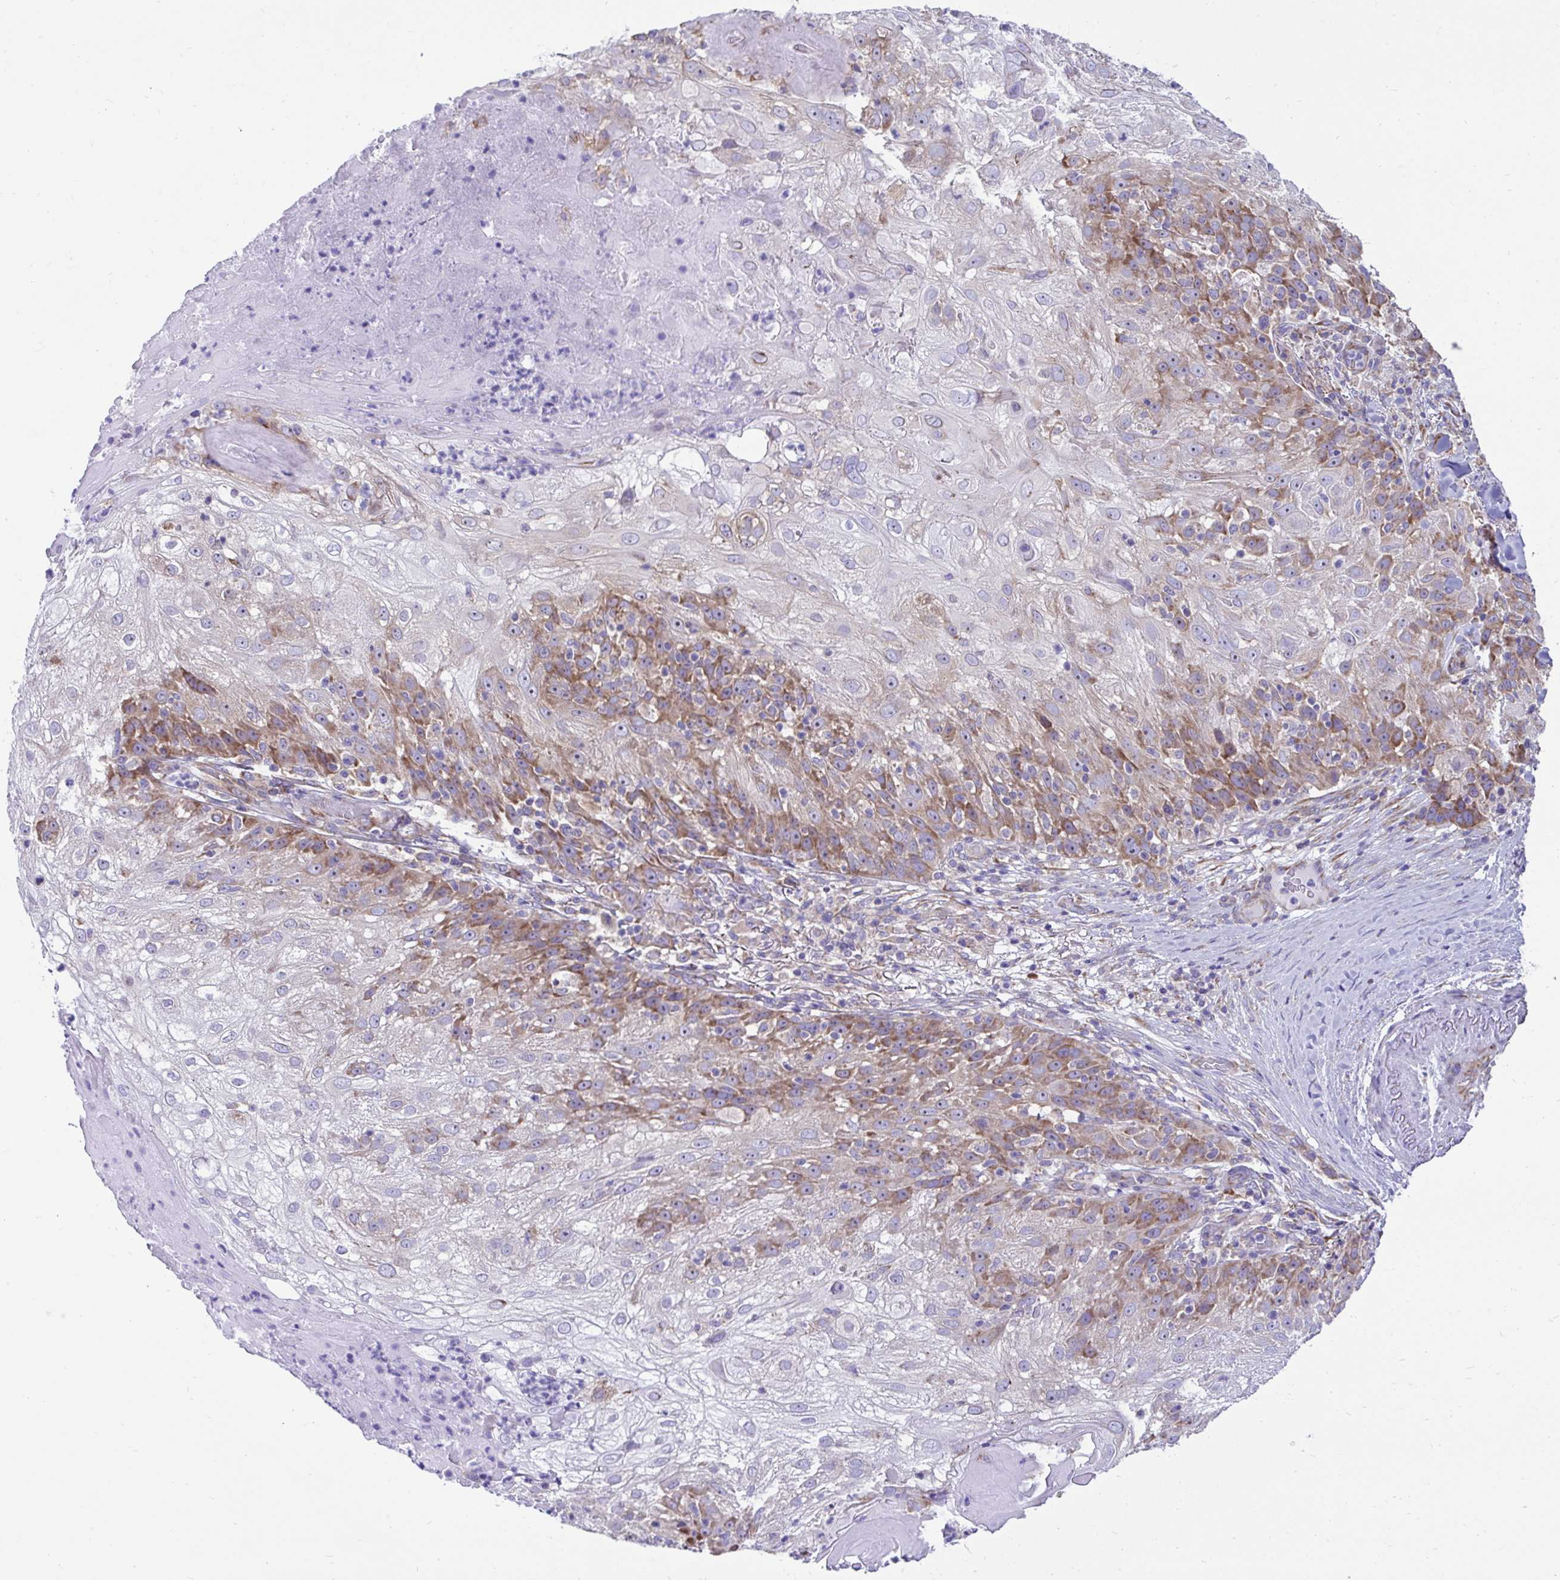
{"staining": {"intensity": "moderate", "quantity": "25%-75%", "location": "cytoplasmic/membranous"}, "tissue": "skin cancer", "cell_type": "Tumor cells", "image_type": "cancer", "snomed": [{"axis": "morphology", "description": "Normal tissue, NOS"}, {"axis": "morphology", "description": "Squamous cell carcinoma, NOS"}, {"axis": "topography", "description": "Skin"}], "caption": "Immunohistochemistry (IHC) image of neoplastic tissue: human skin cancer (squamous cell carcinoma) stained using immunohistochemistry (IHC) exhibits medium levels of moderate protein expression localized specifically in the cytoplasmic/membranous of tumor cells, appearing as a cytoplasmic/membranous brown color.", "gene": "RPL7", "patient": {"sex": "female", "age": 83}}